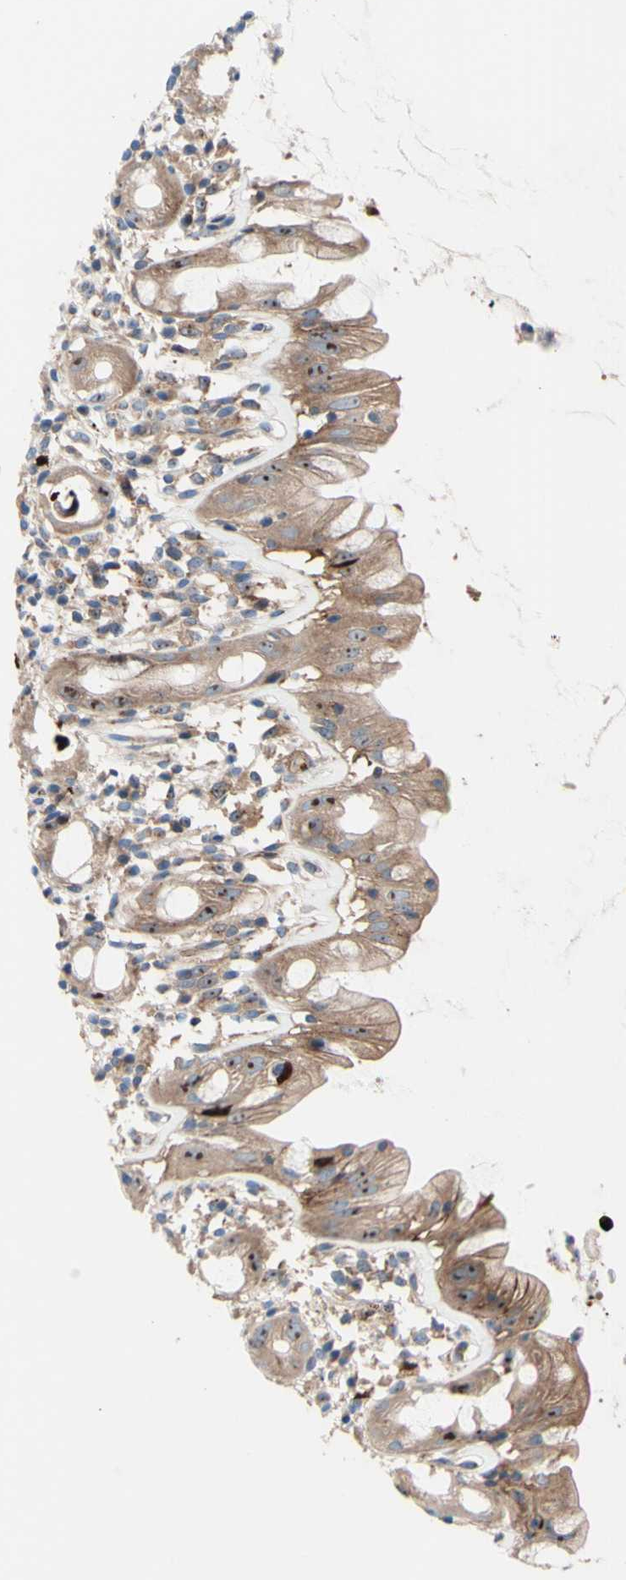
{"staining": {"intensity": "strong", "quantity": ">75%", "location": "cytoplasmic/membranous,nuclear"}, "tissue": "rectum", "cell_type": "Glandular cells", "image_type": "normal", "snomed": [{"axis": "morphology", "description": "Normal tissue, NOS"}, {"axis": "topography", "description": "Rectum"}], "caption": "An image showing strong cytoplasmic/membranous,nuclear staining in approximately >75% of glandular cells in normal rectum, as visualized by brown immunohistochemical staining.", "gene": "USP9X", "patient": {"sex": "male", "age": 44}}